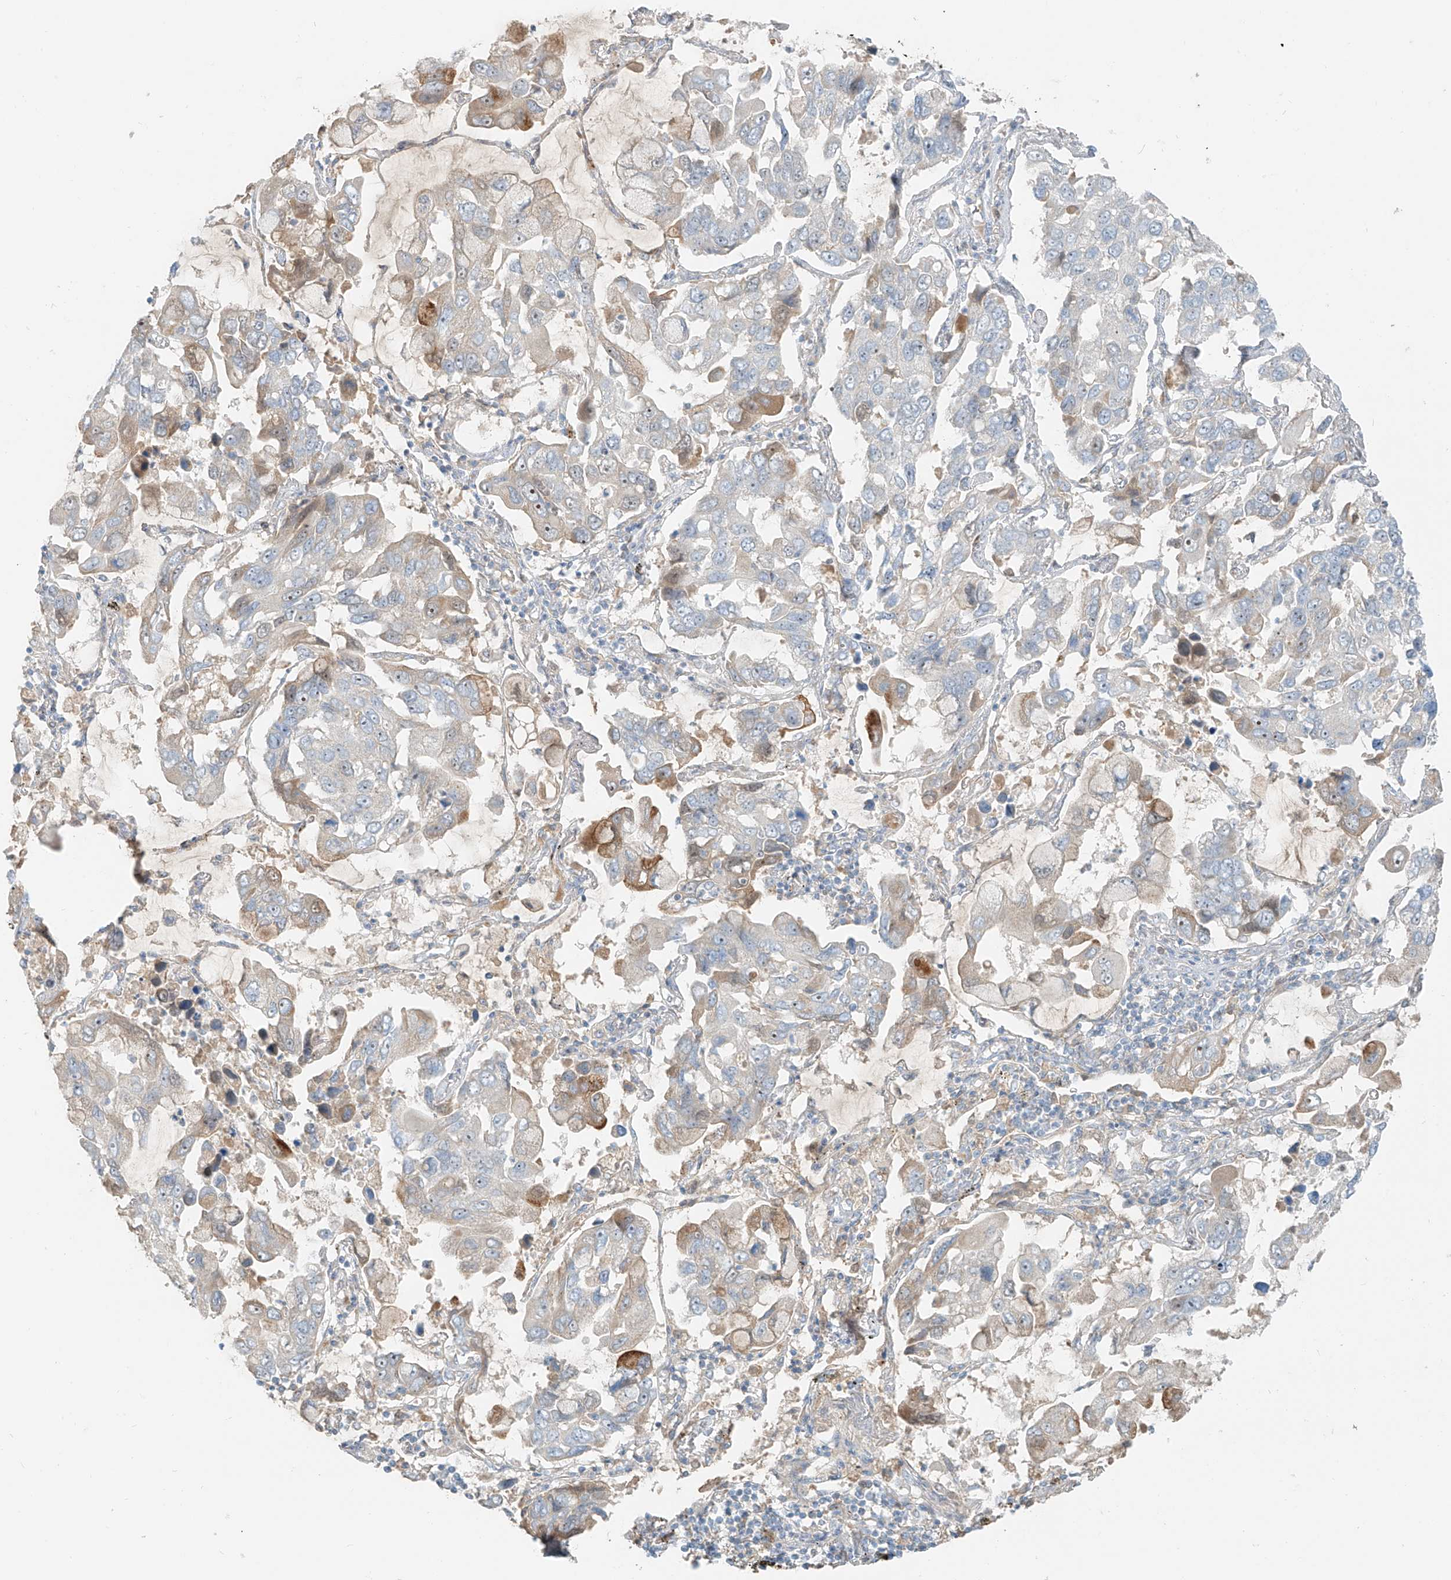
{"staining": {"intensity": "weak", "quantity": "<25%", "location": "cytoplasmic/membranous"}, "tissue": "lung cancer", "cell_type": "Tumor cells", "image_type": "cancer", "snomed": [{"axis": "morphology", "description": "Adenocarcinoma, NOS"}, {"axis": "topography", "description": "Lung"}], "caption": "High power microscopy image of an IHC micrograph of lung cancer (adenocarcinoma), revealing no significant staining in tumor cells.", "gene": "FSTL1", "patient": {"sex": "male", "age": 64}}